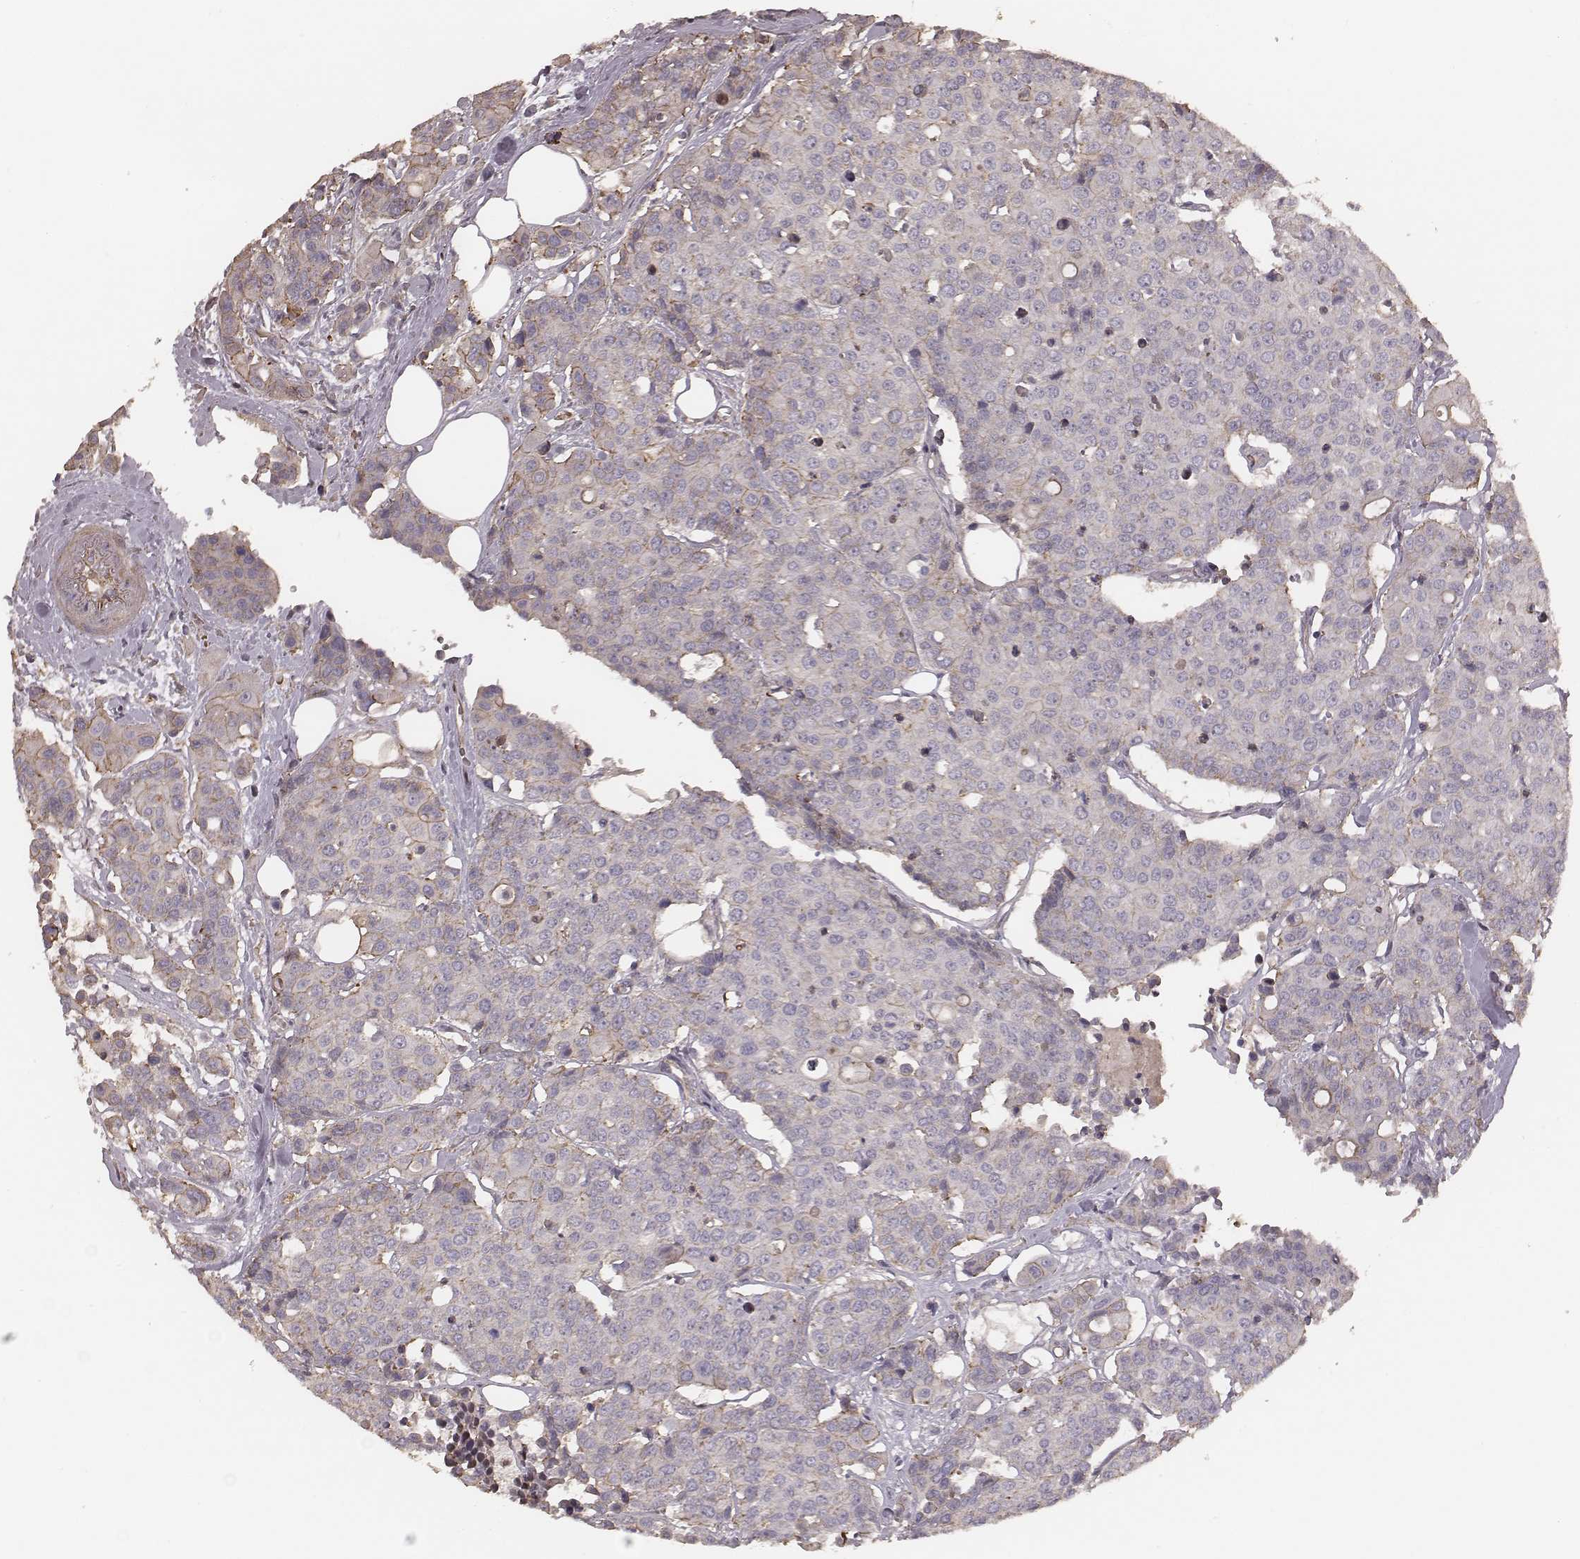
{"staining": {"intensity": "negative", "quantity": "none", "location": "none"}, "tissue": "carcinoid", "cell_type": "Tumor cells", "image_type": "cancer", "snomed": [{"axis": "morphology", "description": "Carcinoid, malignant, NOS"}, {"axis": "topography", "description": "Colon"}], "caption": "DAB (3,3'-diaminobenzidine) immunohistochemical staining of human carcinoid exhibits no significant expression in tumor cells. (Brightfield microscopy of DAB immunohistochemistry at high magnification).", "gene": "OTOGL", "patient": {"sex": "male", "age": 81}}